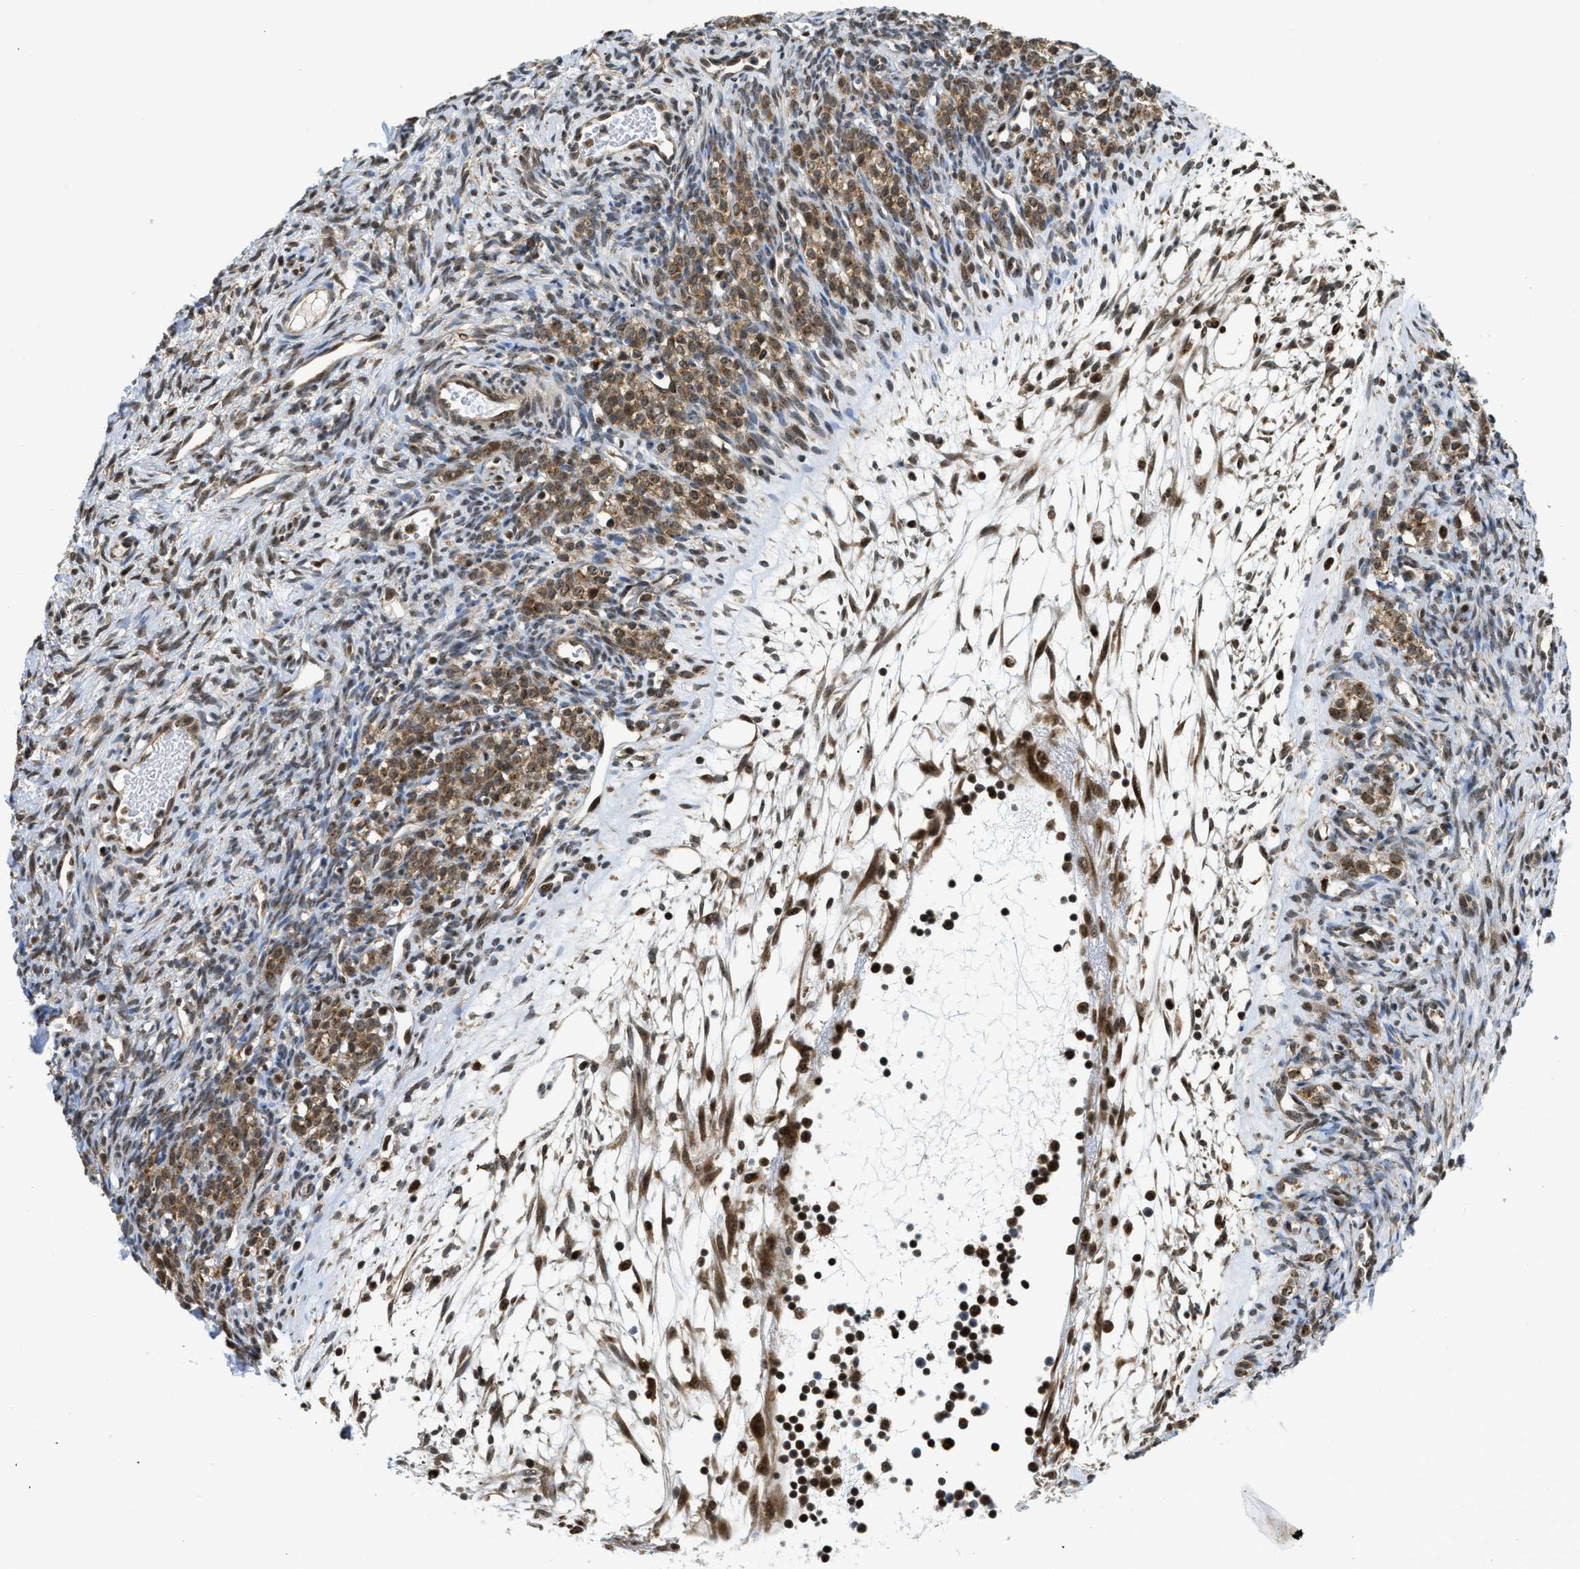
{"staining": {"intensity": "strong", "quantity": "<25%", "location": "nuclear"}, "tissue": "ovary", "cell_type": "Ovarian stroma cells", "image_type": "normal", "snomed": [{"axis": "morphology", "description": "Normal tissue, NOS"}, {"axis": "topography", "description": "Ovary"}], "caption": "This micrograph reveals immunohistochemistry (IHC) staining of benign ovary, with medium strong nuclear staining in about <25% of ovarian stroma cells.", "gene": "TACC1", "patient": {"sex": "female", "age": 33}}